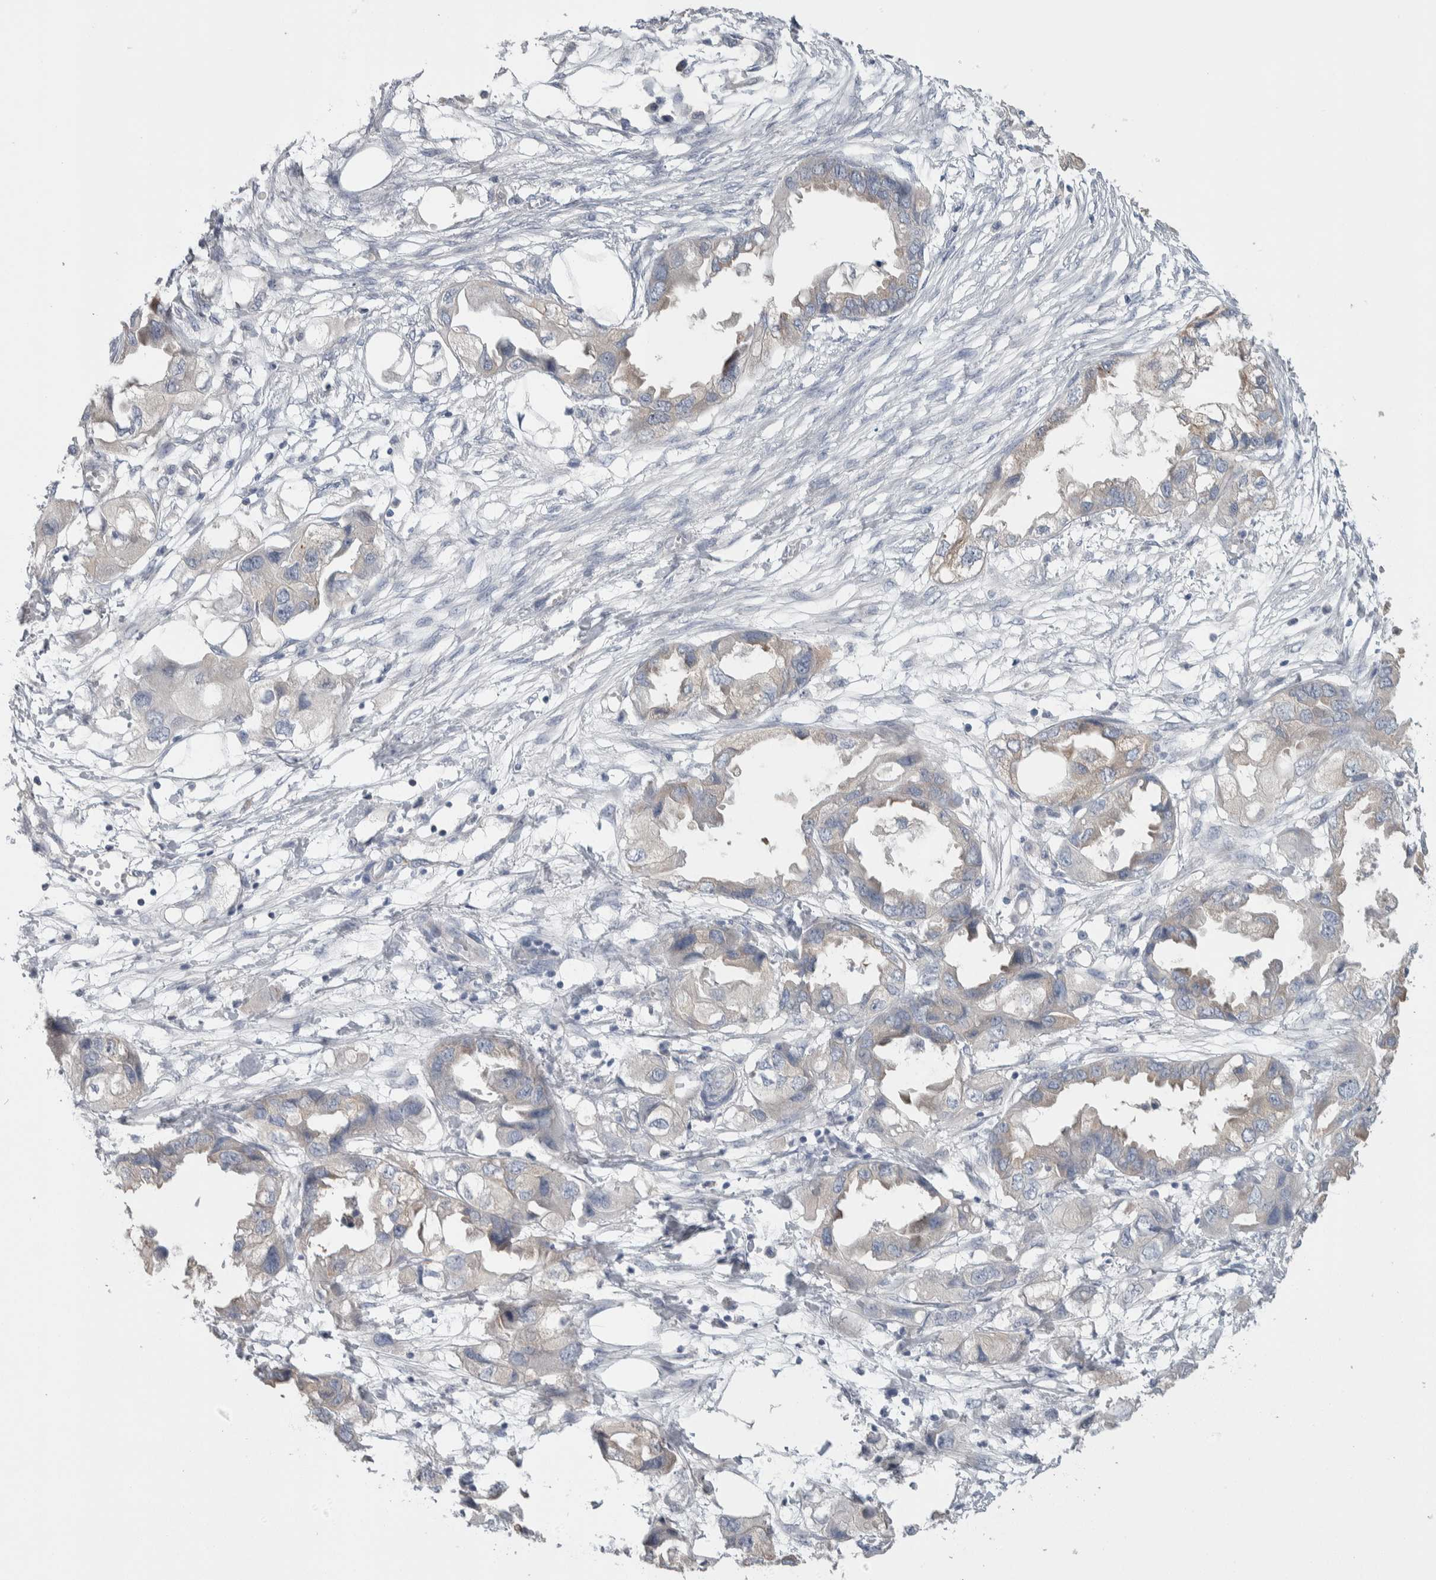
{"staining": {"intensity": "weak", "quantity": "<25%", "location": "cytoplasmic/membranous"}, "tissue": "endometrial cancer", "cell_type": "Tumor cells", "image_type": "cancer", "snomed": [{"axis": "morphology", "description": "Adenocarcinoma, NOS"}, {"axis": "morphology", "description": "Adenocarcinoma, metastatic, NOS"}, {"axis": "topography", "description": "Adipose tissue"}, {"axis": "topography", "description": "Endometrium"}], "caption": "This is an immunohistochemistry (IHC) photomicrograph of endometrial adenocarcinoma. There is no staining in tumor cells.", "gene": "GPHN", "patient": {"sex": "female", "age": 67}}